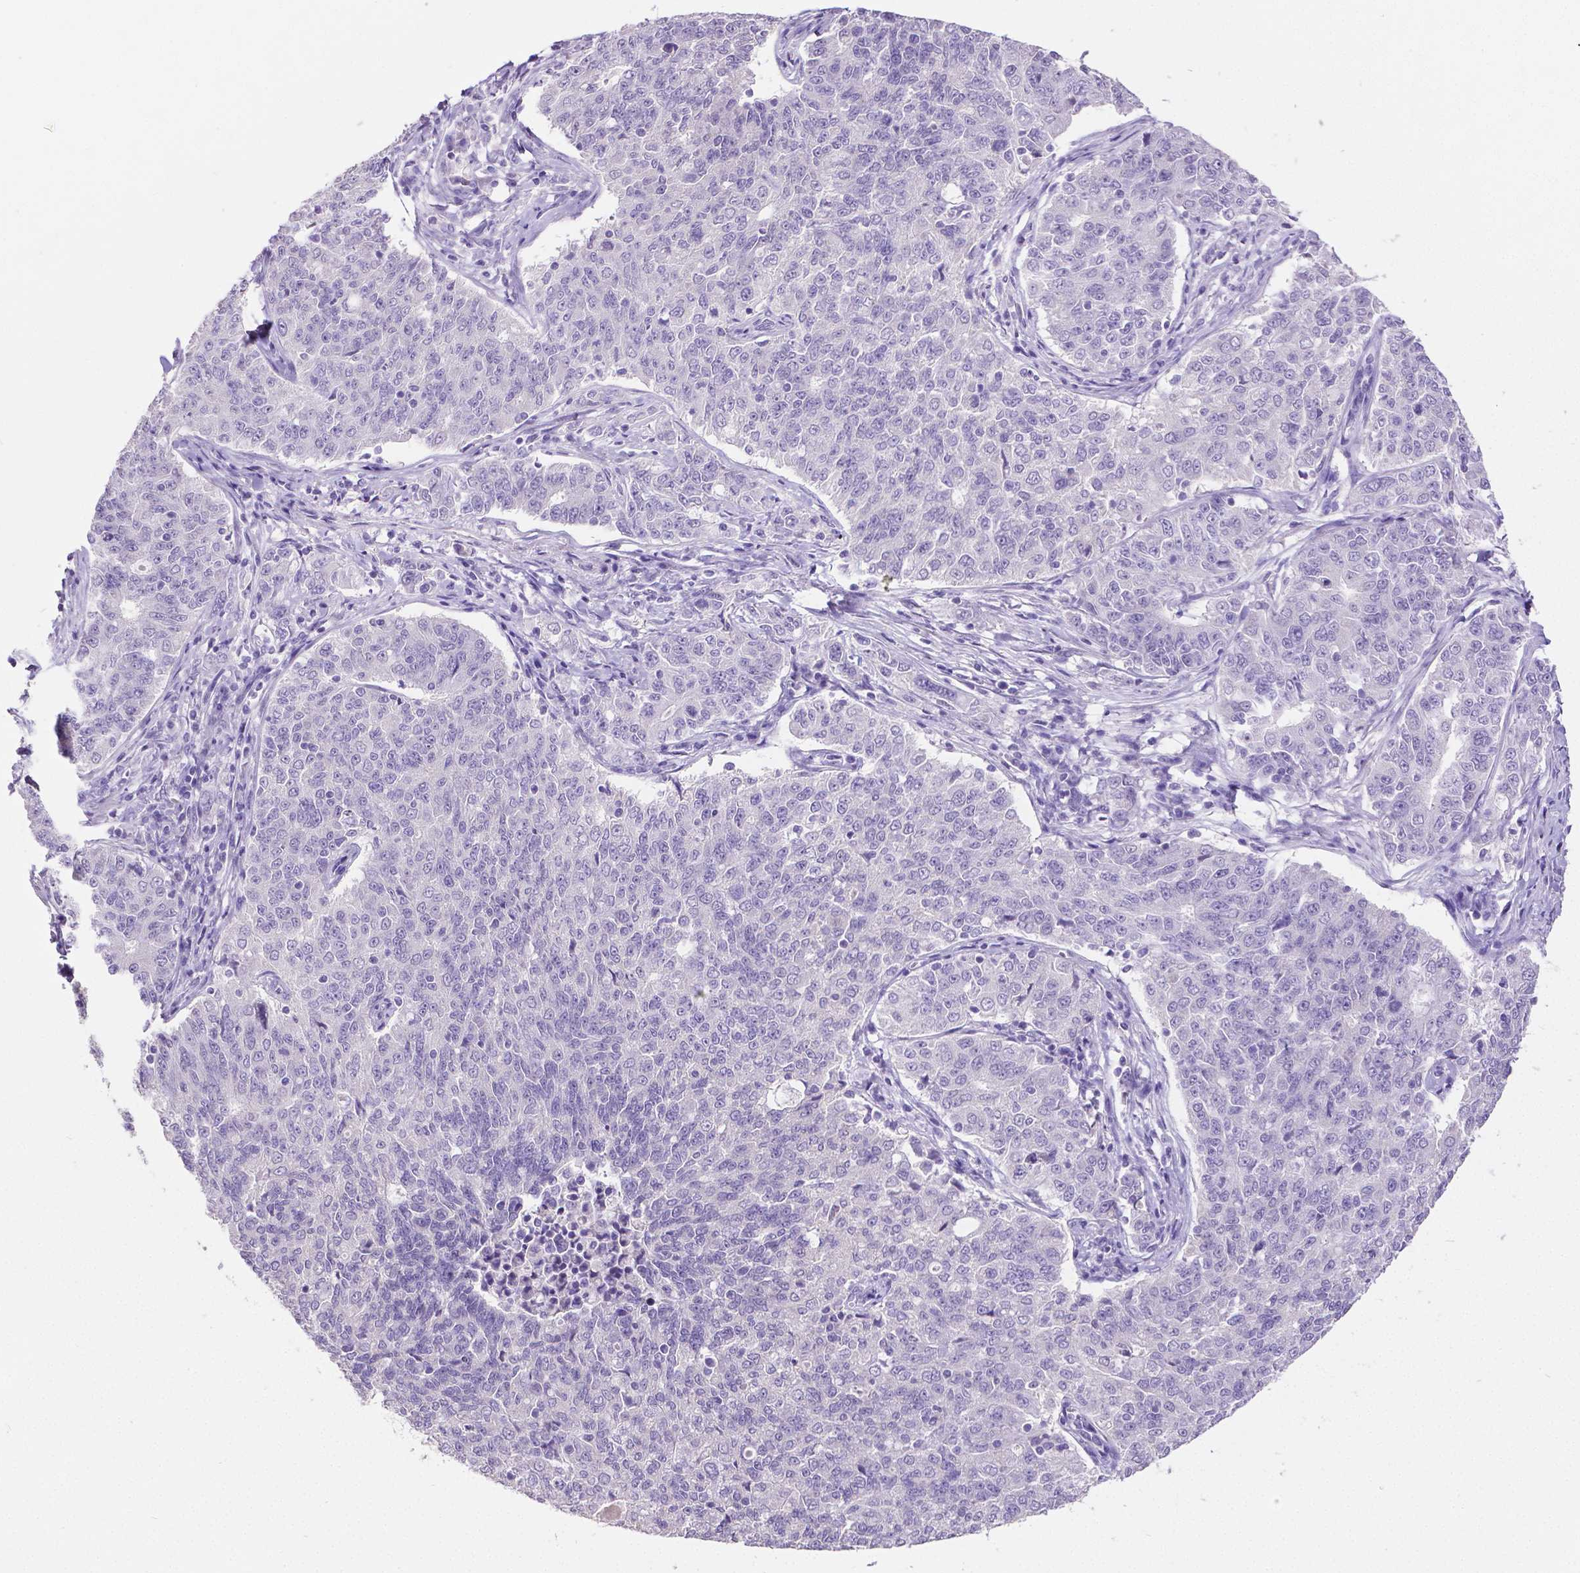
{"staining": {"intensity": "negative", "quantity": "none", "location": "none"}, "tissue": "endometrial cancer", "cell_type": "Tumor cells", "image_type": "cancer", "snomed": [{"axis": "morphology", "description": "Adenocarcinoma, NOS"}, {"axis": "topography", "description": "Endometrium"}], "caption": "Histopathology image shows no significant protein expression in tumor cells of adenocarcinoma (endometrial).", "gene": "SATB2", "patient": {"sex": "female", "age": 43}}